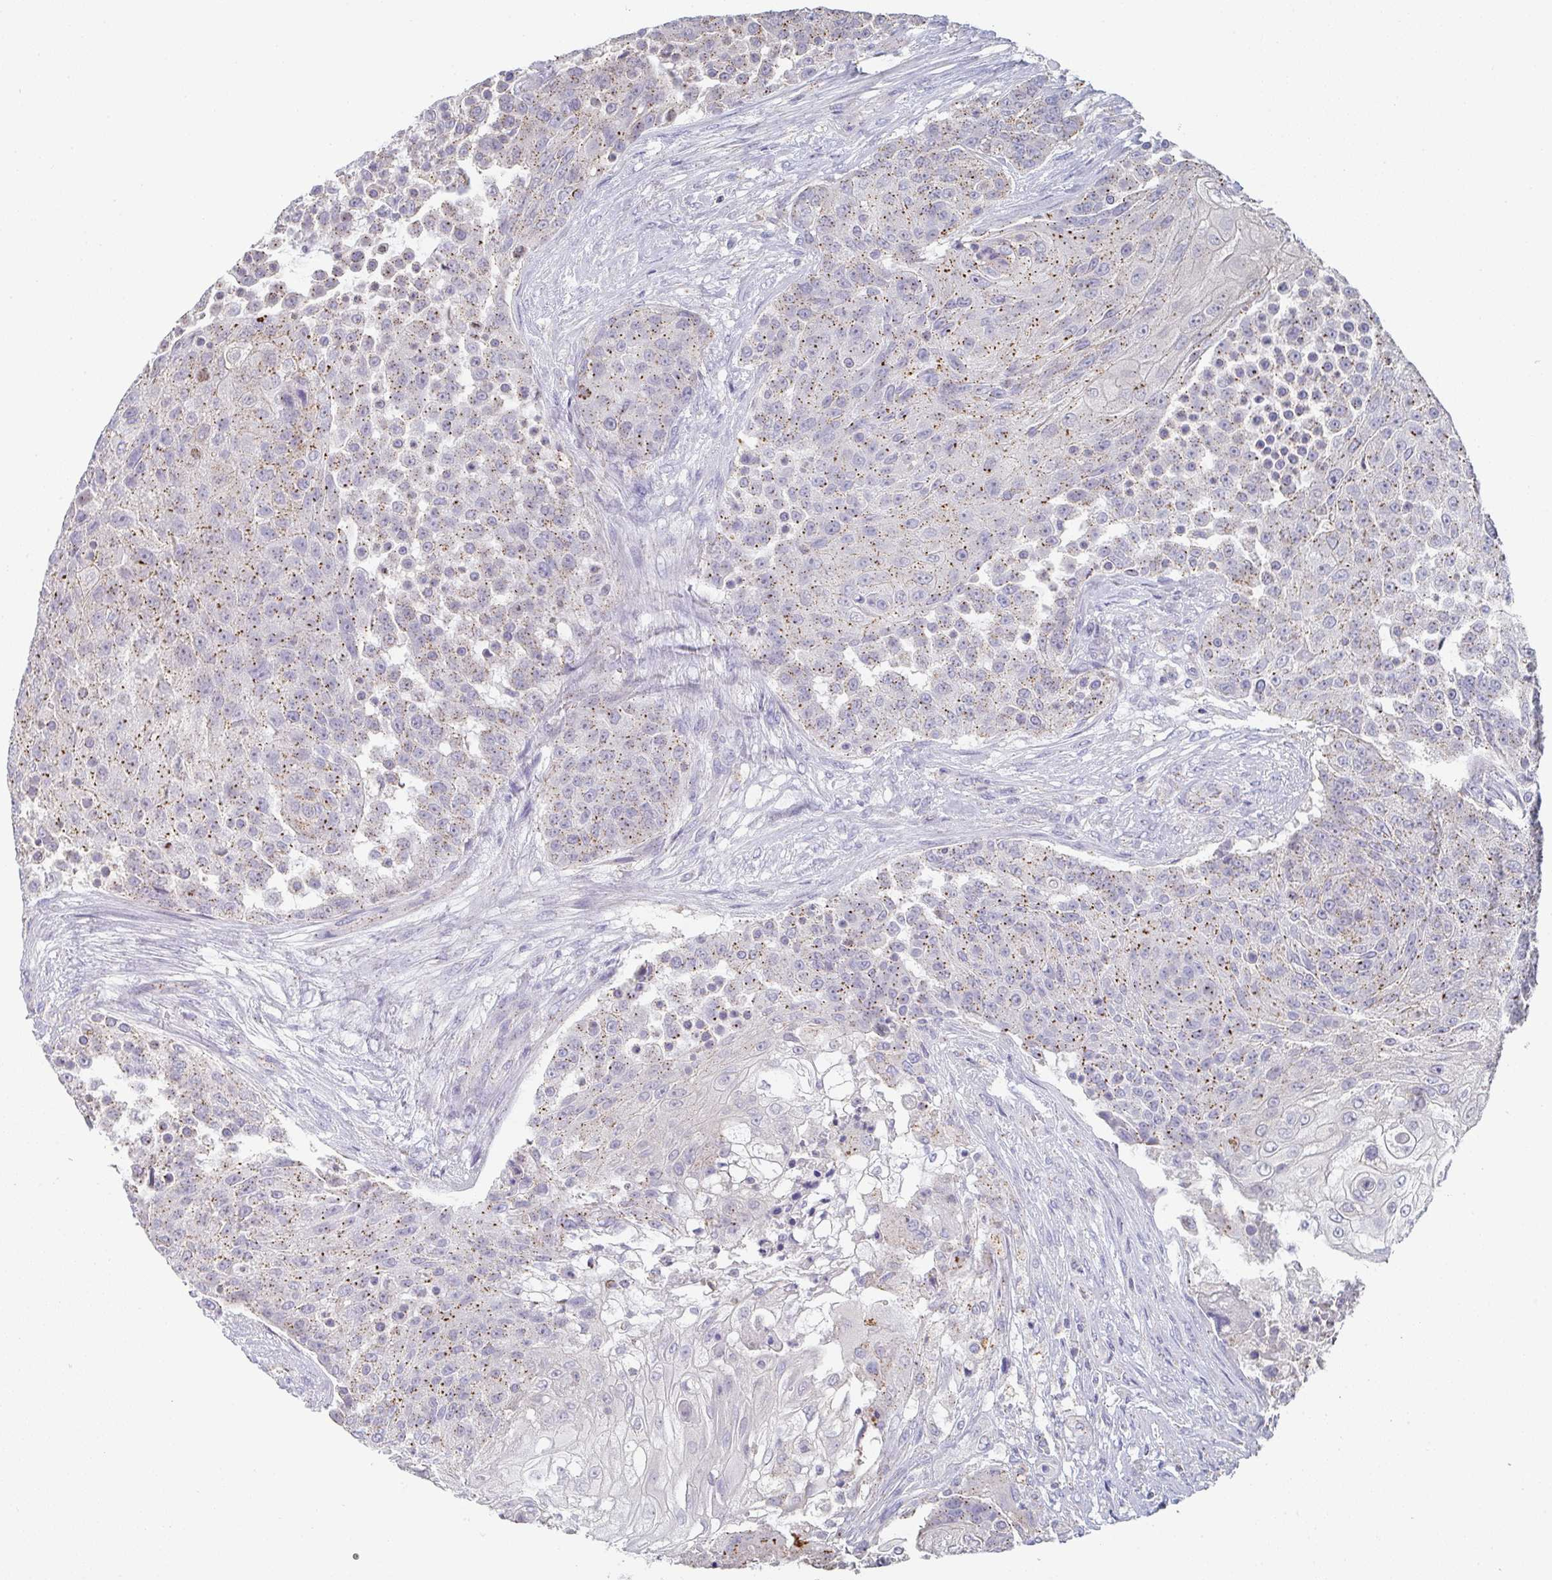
{"staining": {"intensity": "moderate", "quantity": "25%-75%", "location": "cytoplasmic/membranous"}, "tissue": "urothelial cancer", "cell_type": "Tumor cells", "image_type": "cancer", "snomed": [{"axis": "morphology", "description": "Urothelial carcinoma, High grade"}, {"axis": "topography", "description": "Urinary bladder"}], "caption": "Protein positivity by IHC reveals moderate cytoplasmic/membranous expression in approximately 25%-75% of tumor cells in urothelial carcinoma (high-grade).", "gene": "CHMP5", "patient": {"sex": "female", "age": 63}}